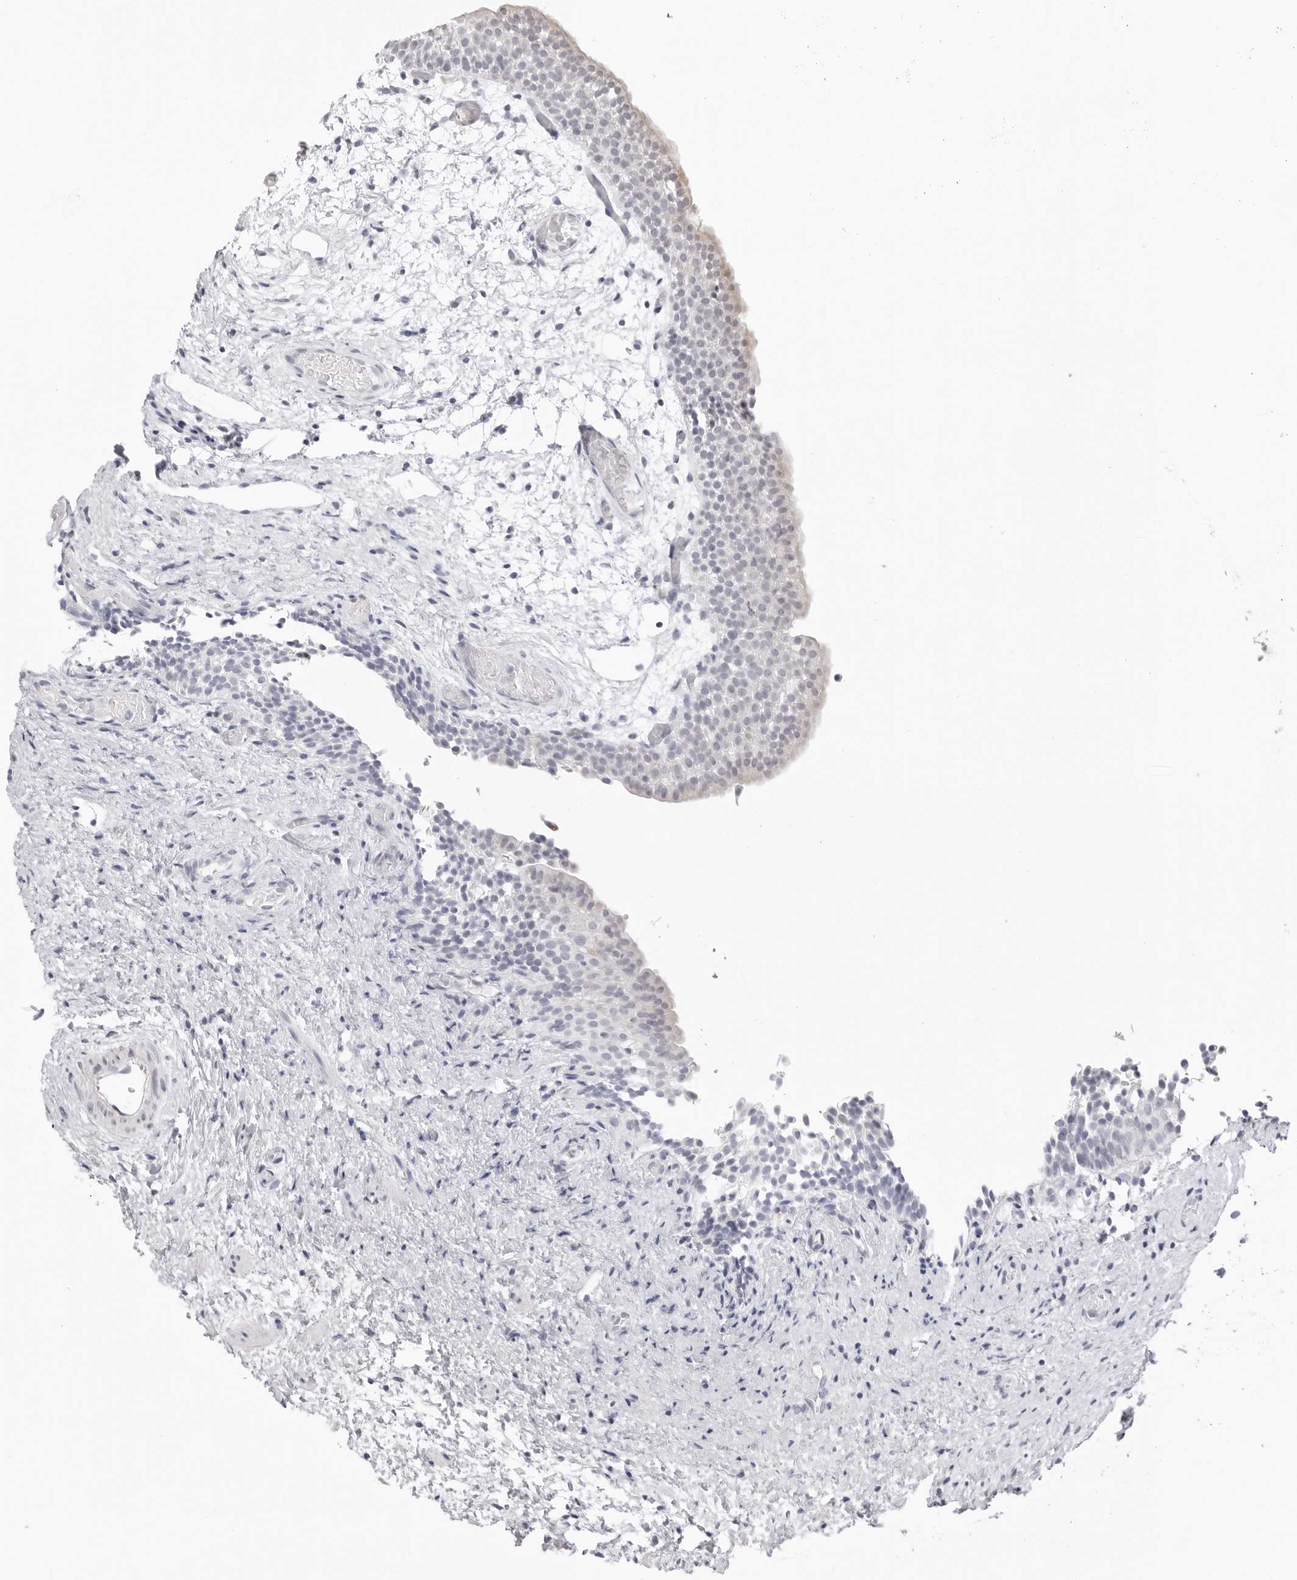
{"staining": {"intensity": "negative", "quantity": "none", "location": "none"}, "tissue": "urinary bladder", "cell_type": "Urothelial cells", "image_type": "normal", "snomed": [{"axis": "morphology", "description": "Normal tissue, NOS"}, {"axis": "topography", "description": "Urinary bladder"}], "caption": "Benign urinary bladder was stained to show a protein in brown. There is no significant positivity in urothelial cells.", "gene": "FDPS", "patient": {"sex": "male", "age": 1}}